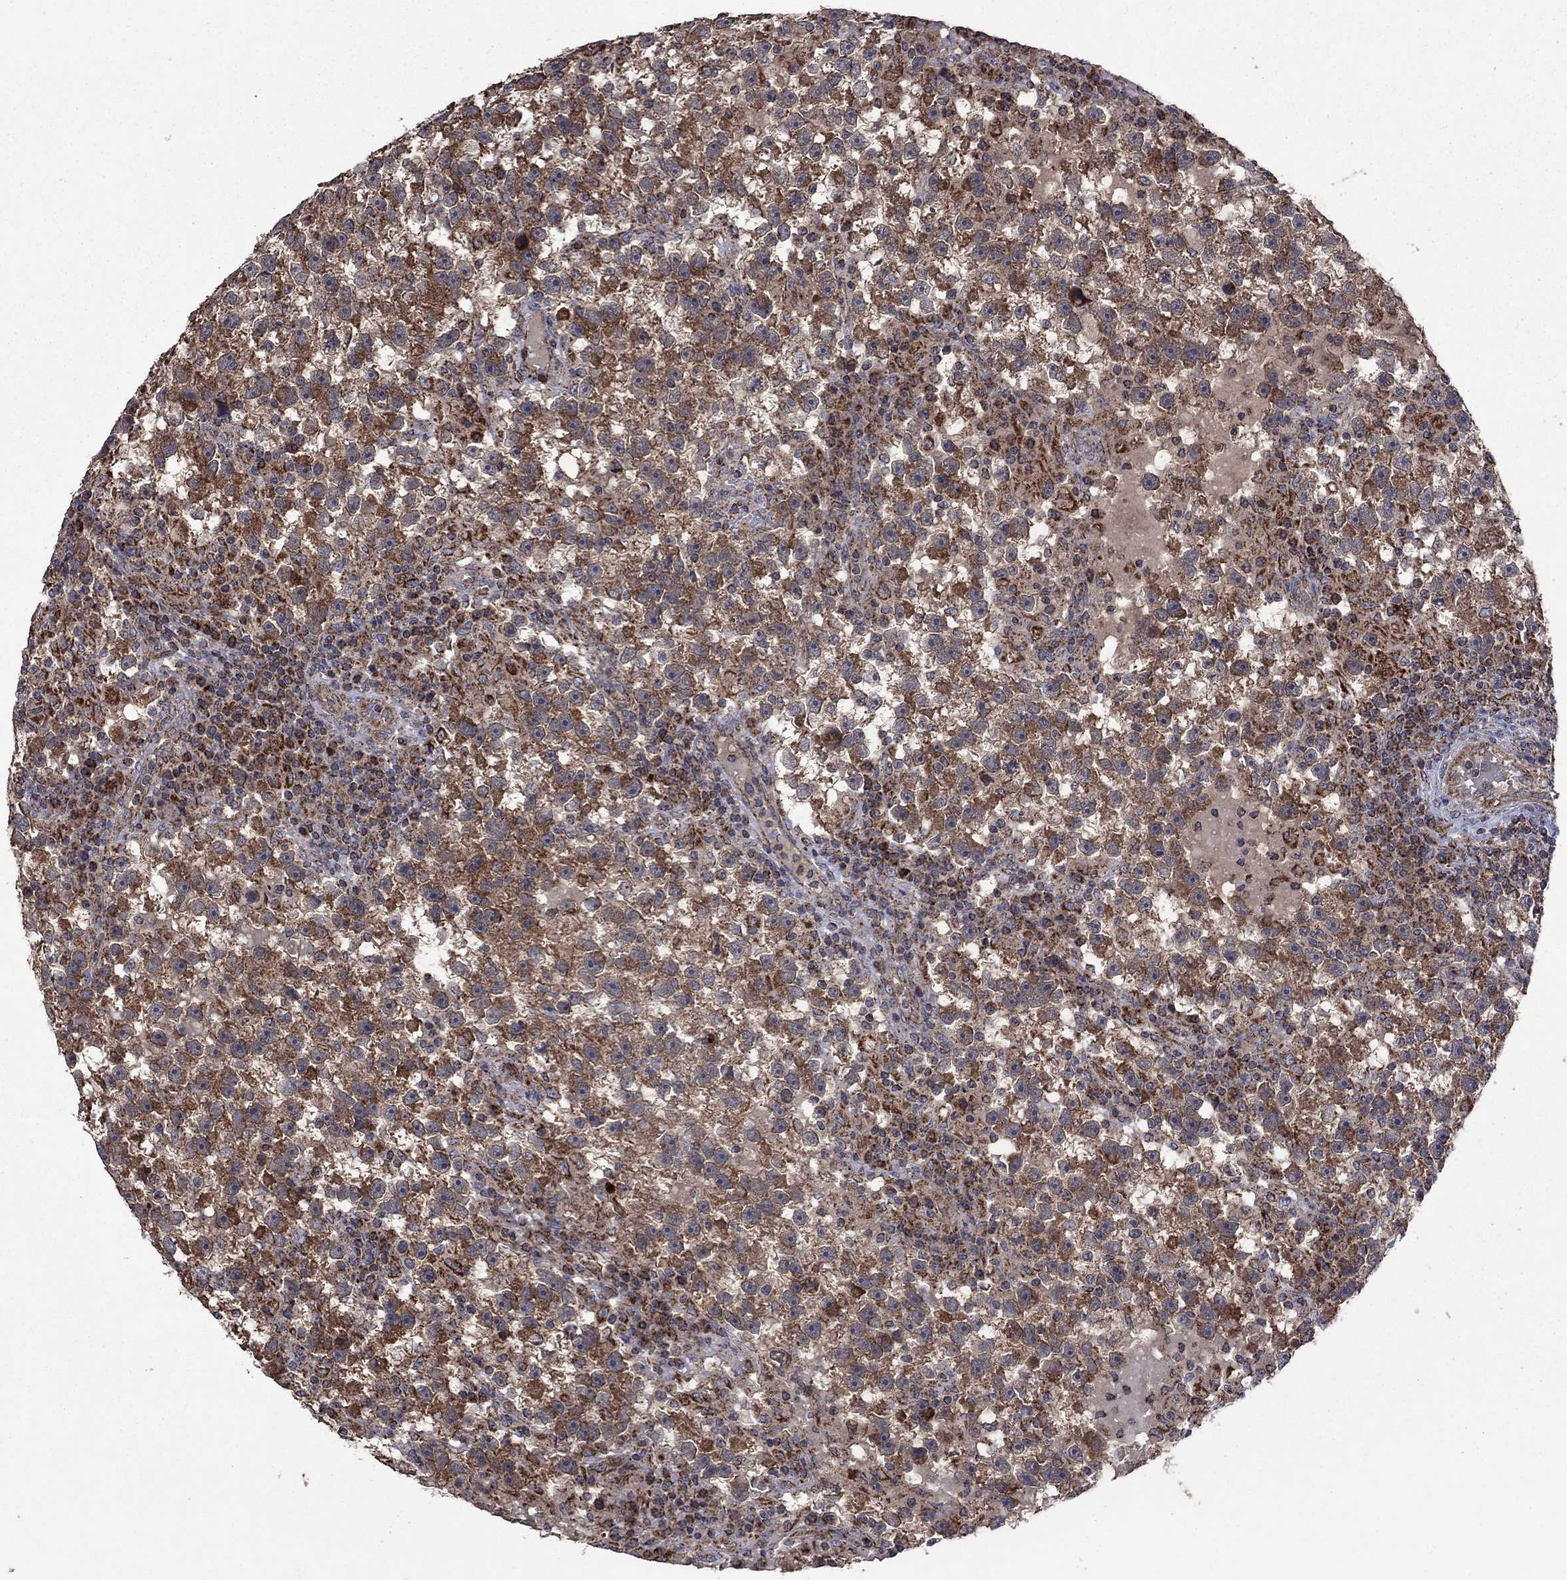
{"staining": {"intensity": "moderate", "quantity": ">75%", "location": "cytoplasmic/membranous"}, "tissue": "testis cancer", "cell_type": "Tumor cells", "image_type": "cancer", "snomed": [{"axis": "morphology", "description": "Seminoma, NOS"}, {"axis": "topography", "description": "Testis"}], "caption": "Seminoma (testis) stained for a protein demonstrates moderate cytoplasmic/membranous positivity in tumor cells.", "gene": "DPH1", "patient": {"sex": "male", "age": 47}}